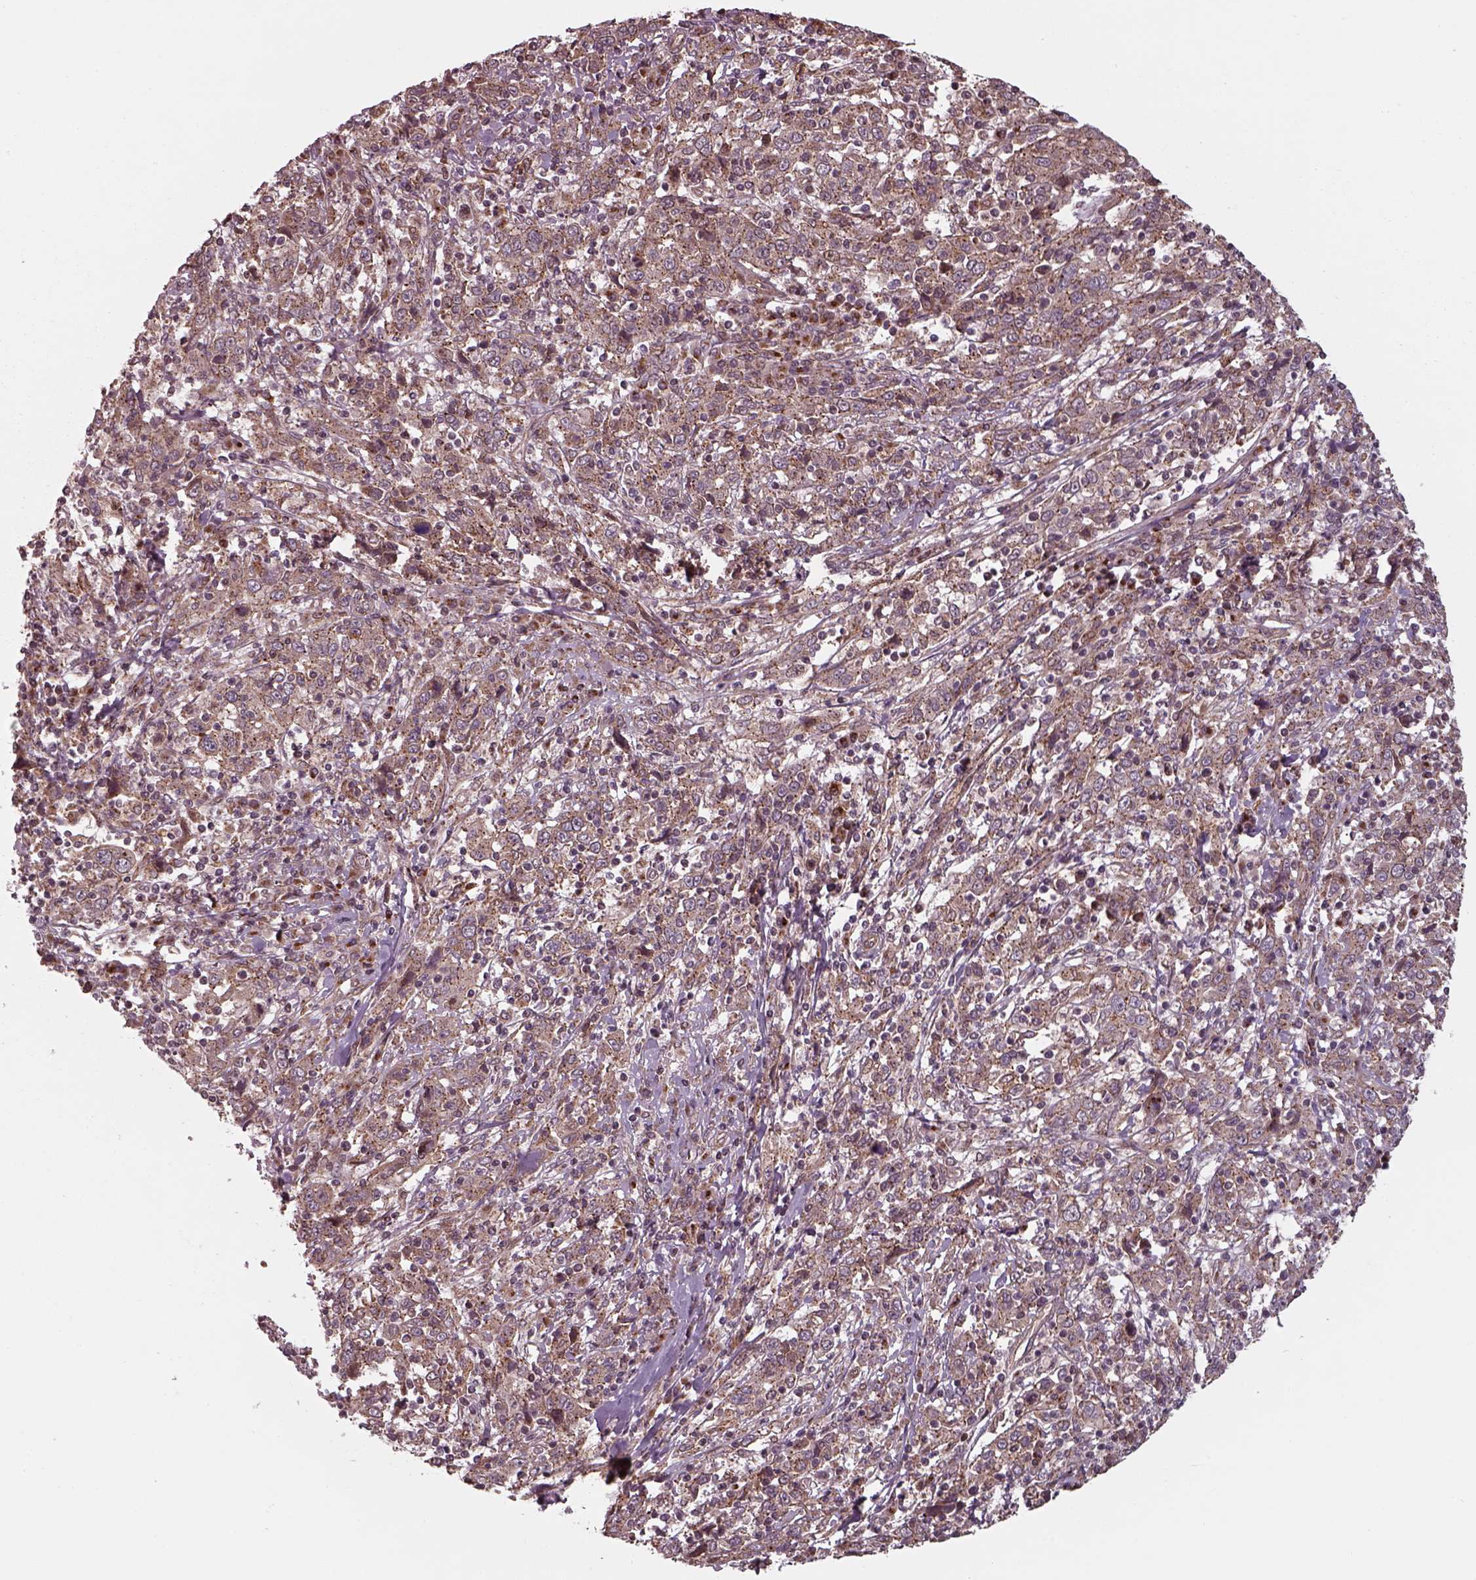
{"staining": {"intensity": "weak", "quantity": ">75%", "location": "cytoplasmic/membranous"}, "tissue": "cervical cancer", "cell_type": "Tumor cells", "image_type": "cancer", "snomed": [{"axis": "morphology", "description": "Squamous cell carcinoma, NOS"}, {"axis": "topography", "description": "Cervix"}], "caption": "Protein staining of squamous cell carcinoma (cervical) tissue shows weak cytoplasmic/membranous staining in about >75% of tumor cells.", "gene": "CHMP3", "patient": {"sex": "female", "age": 46}}